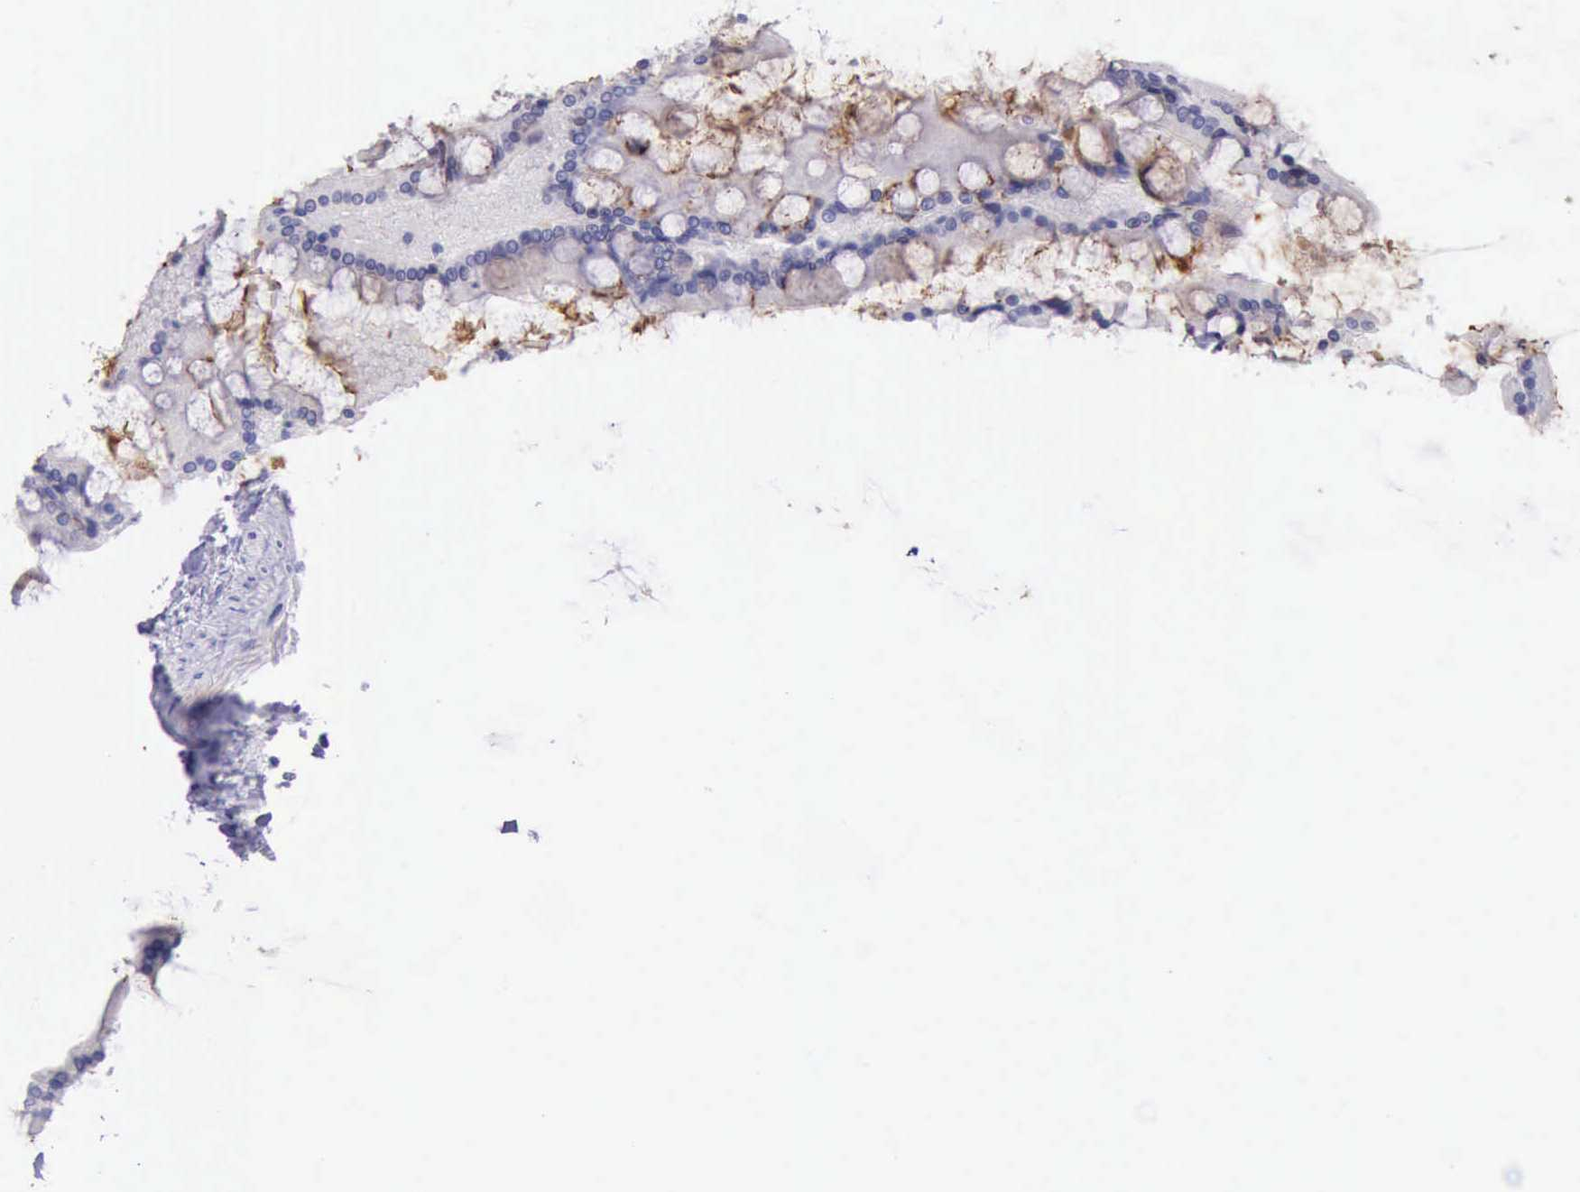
{"staining": {"intensity": "negative", "quantity": "none", "location": "none"}, "tissue": "gallbladder", "cell_type": "Glandular cells", "image_type": "normal", "snomed": [{"axis": "morphology", "description": "Normal tissue, NOS"}, {"axis": "morphology", "description": "Inflammation, NOS"}, {"axis": "topography", "description": "Gallbladder"}], "caption": "This is an immunohistochemistry histopathology image of normal gallbladder. There is no staining in glandular cells.", "gene": "LRFN5", "patient": {"sex": "male", "age": 66}}